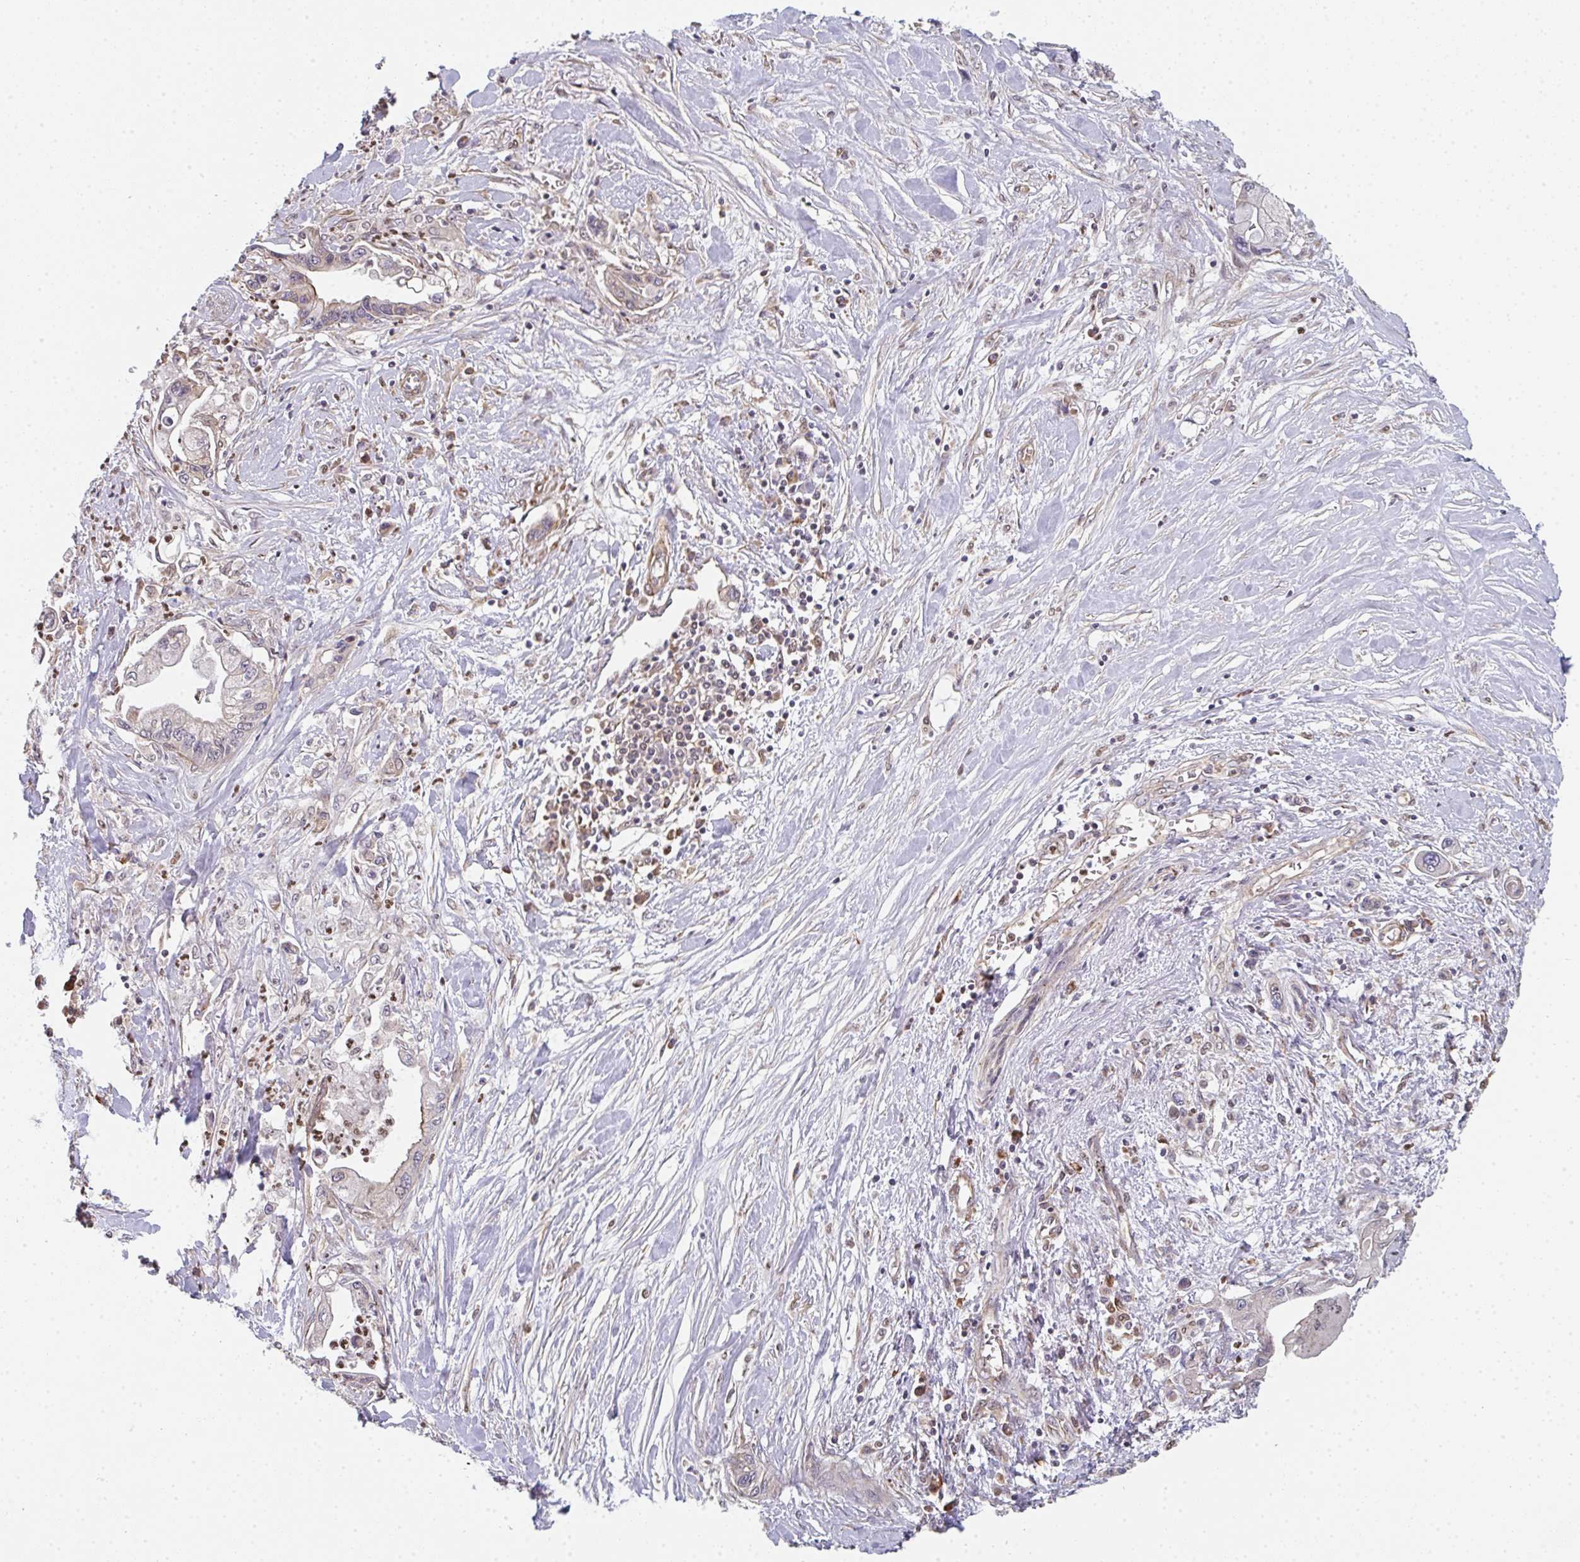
{"staining": {"intensity": "negative", "quantity": "none", "location": "none"}, "tissue": "pancreatic cancer", "cell_type": "Tumor cells", "image_type": "cancer", "snomed": [{"axis": "morphology", "description": "Adenocarcinoma, NOS"}, {"axis": "topography", "description": "Pancreas"}], "caption": "High power microscopy micrograph of an immunohistochemistry (IHC) image of adenocarcinoma (pancreatic), revealing no significant expression in tumor cells.", "gene": "SIMC1", "patient": {"sex": "male", "age": 61}}